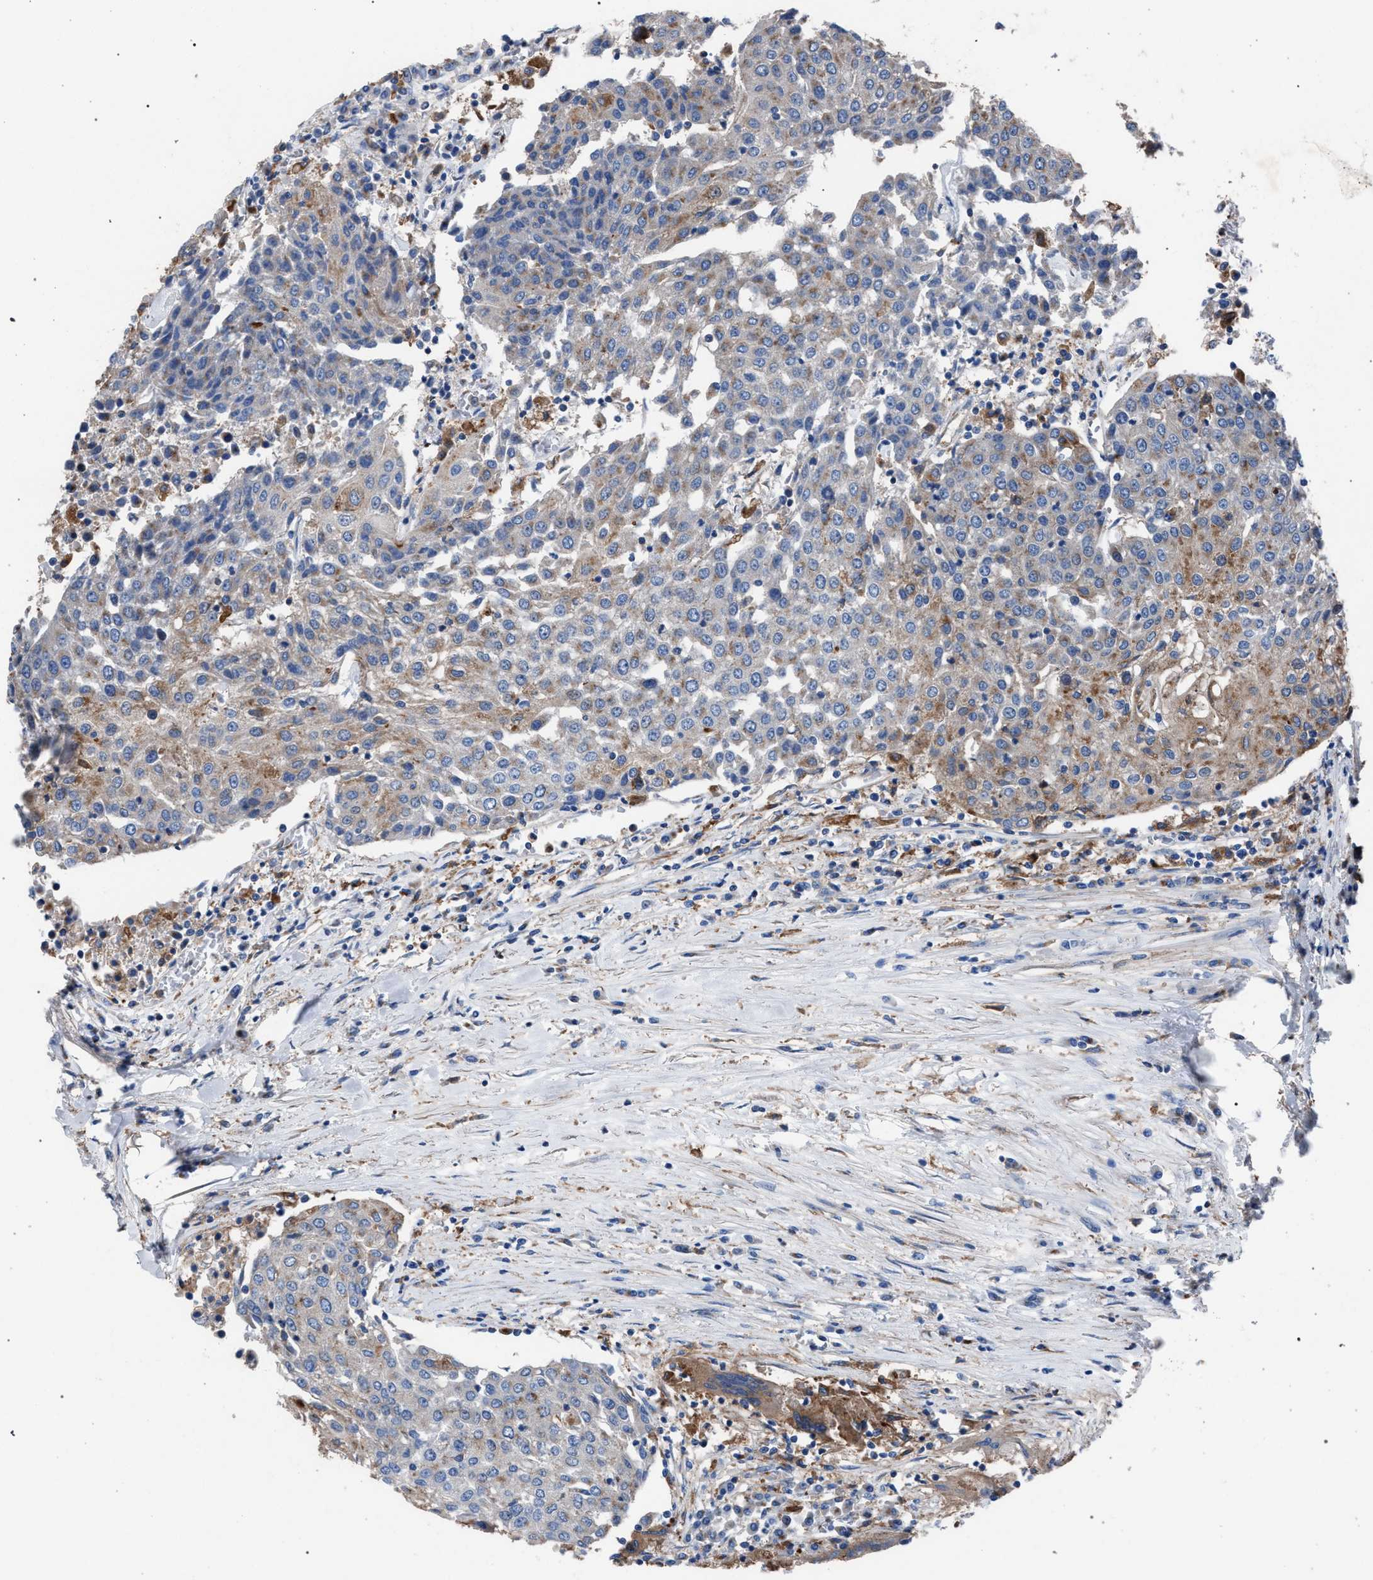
{"staining": {"intensity": "weak", "quantity": "25%-75%", "location": "cytoplasmic/membranous"}, "tissue": "urothelial cancer", "cell_type": "Tumor cells", "image_type": "cancer", "snomed": [{"axis": "morphology", "description": "Urothelial carcinoma, High grade"}, {"axis": "topography", "description": "Urinary bladder"}], "caption": "Protein expression analysis of high-grade urothelial carcinoma demonstrates weak cytoplasmic/membranous expression in about 25%-75% of tumor cells.", "gene": "ATP6V0A1", "patient": {"sex": "female", "age": 85}}